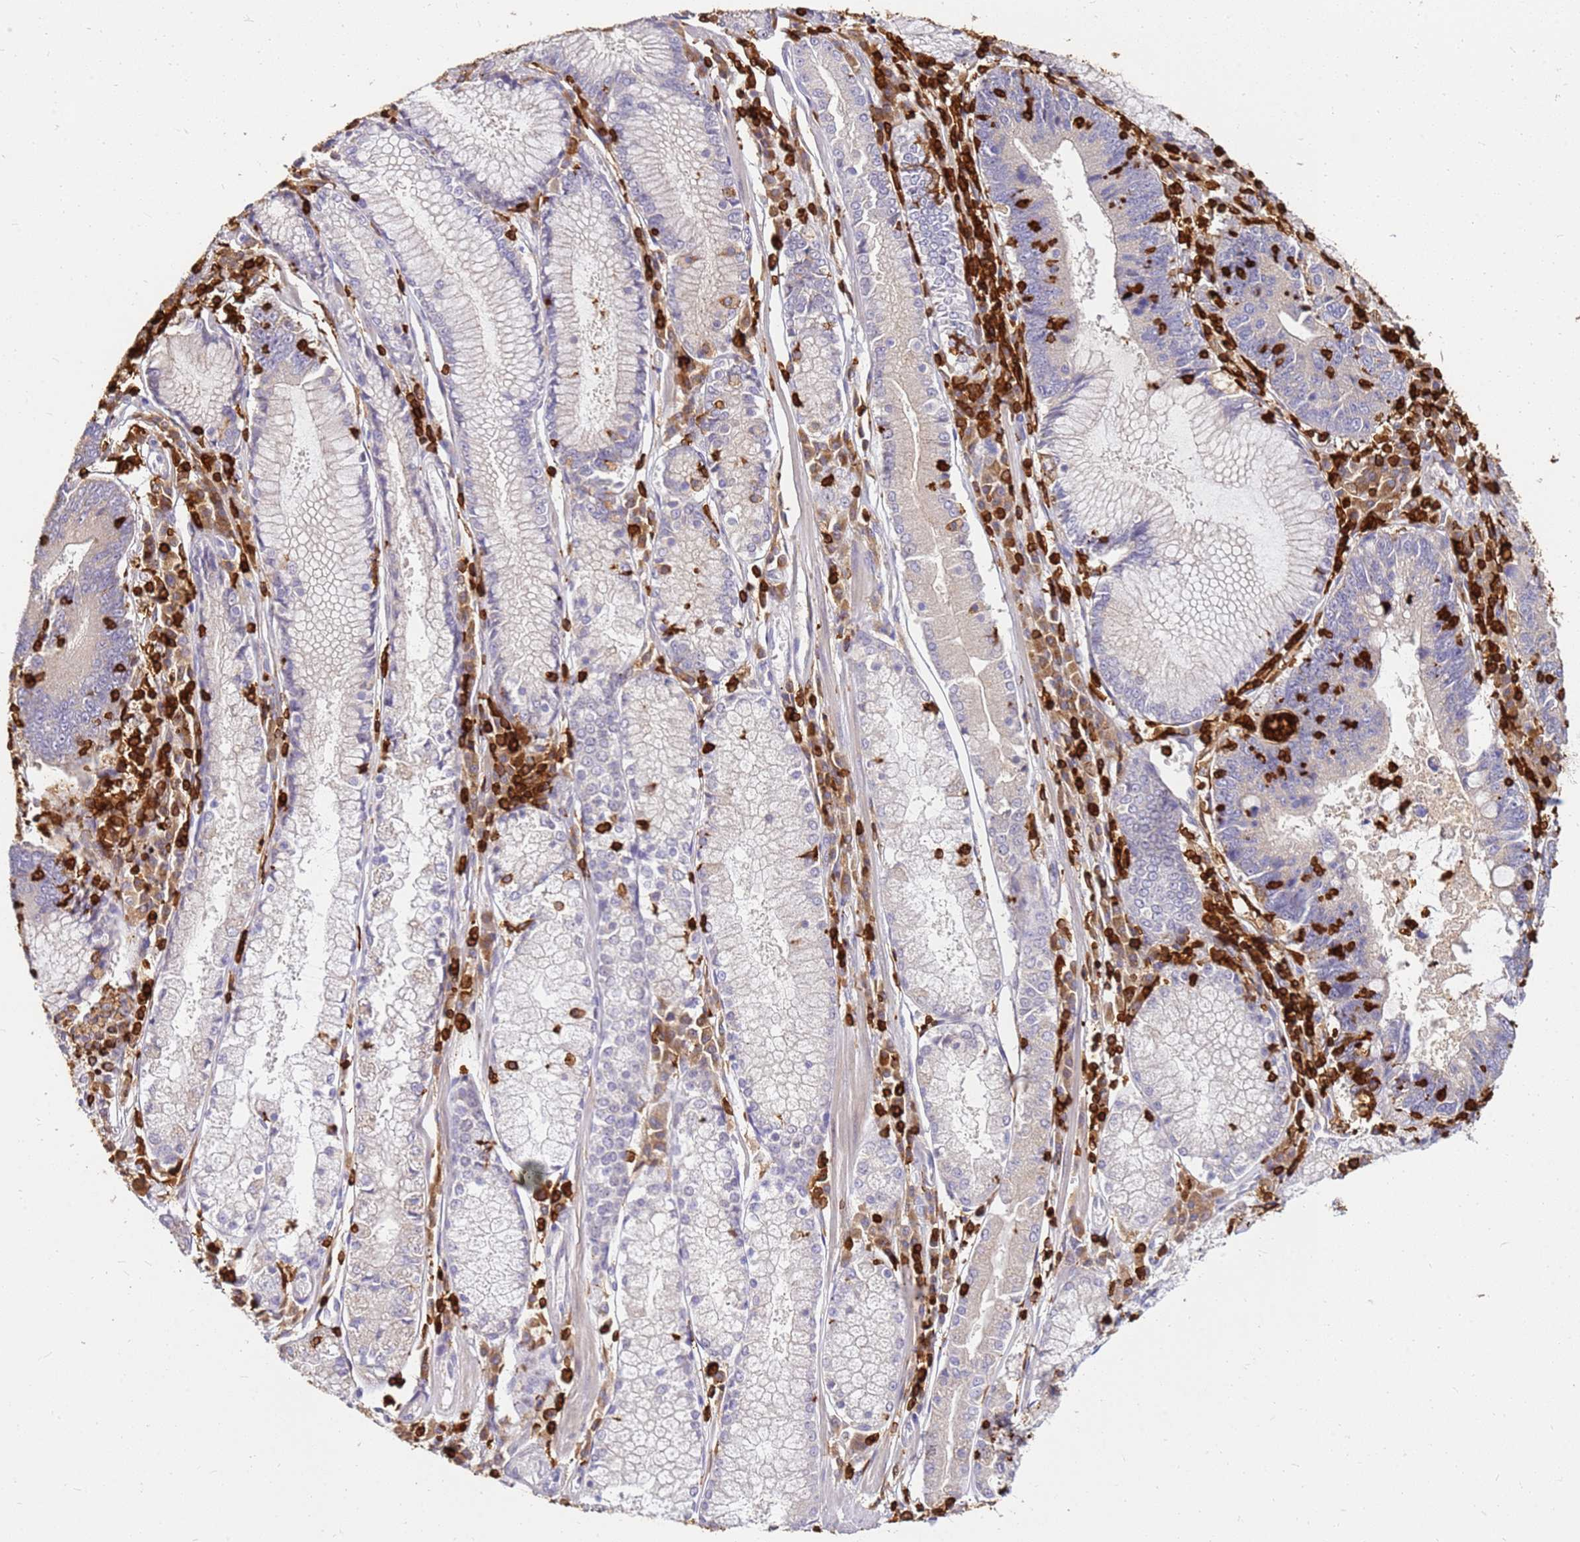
{"staining": {"intensity": "negative", "quantity": "none", "location": "none"}, "tissue": "stomach cancer", "cell_type": "Tumor cells", "image_type": "cancer", "snomed": [{"axis": "morphology", "description": "Adenocarcinoma, NOS"}, {"axis": "topography", "description": "Stomach"}], "caption": "This is an immunohistochemistry (IHC) micrograph of human stomach cancer (adenocarcinoma). There is no expression in tumor cells.", "gene": "CORO1A", "patient": {"sex": "male", "age": 59}}